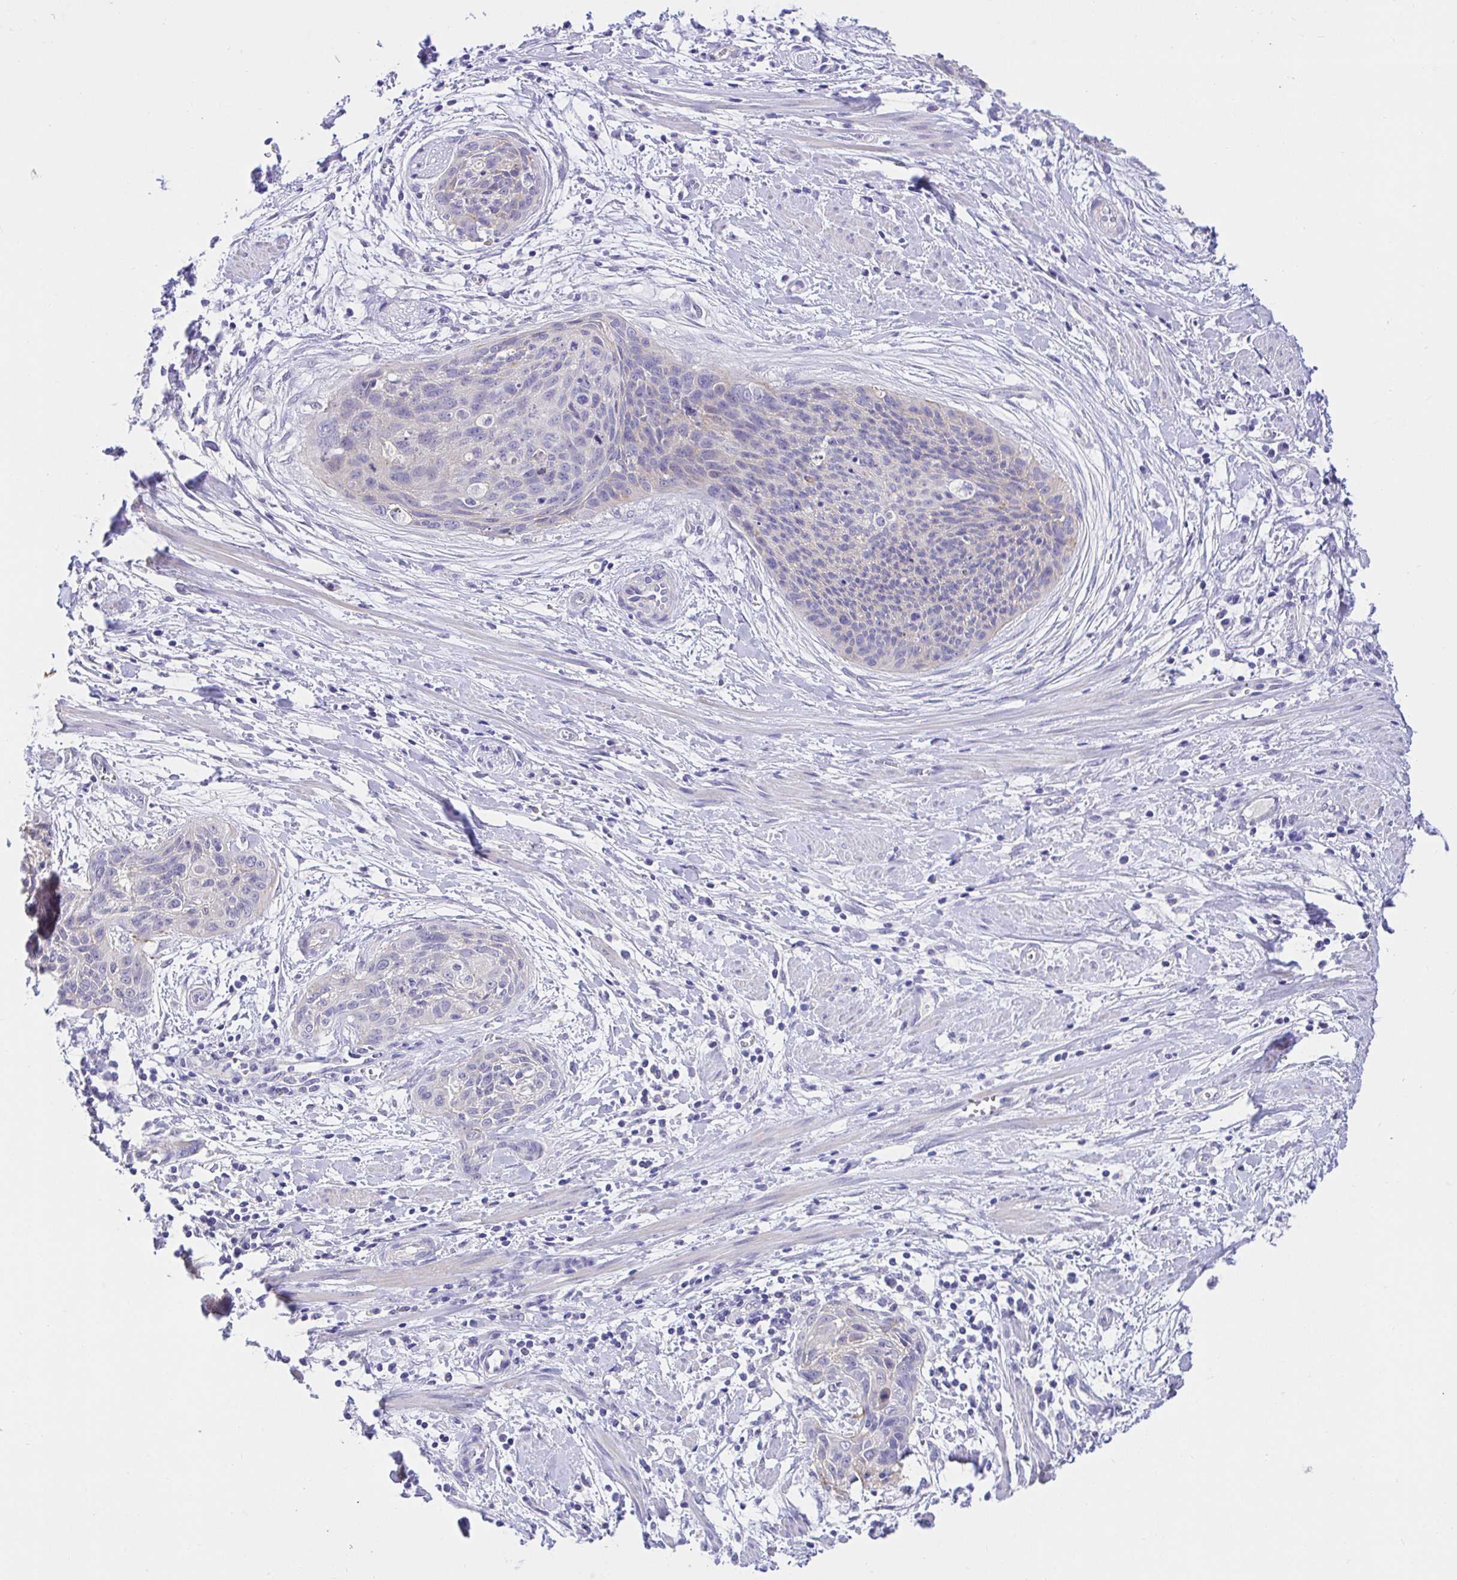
{"staining": {"intensity": "negative", "quantity": "none", "location": "none"}, "tissue": "cervical cancer", "cell_type": "Tumor cells", "image_type": "cancer", "snomed": [{"axis": "morphology", "description": "Squamous cell carcinoma, NOS"}, {"axis": "topography", "description": "Cervix"}], "caption": "A histopathology image of squamous cell carcinoma (cervical) stained for a protein exhibits no brown staining in tumor cells. The staining was performed using DAB to visualize the protein expression in brown, while the nuclei were stained in blue with hematoxylin (Magnification: 20x).", "gene": "CDO1", "patient": {"sex": "female", "age": 55}}